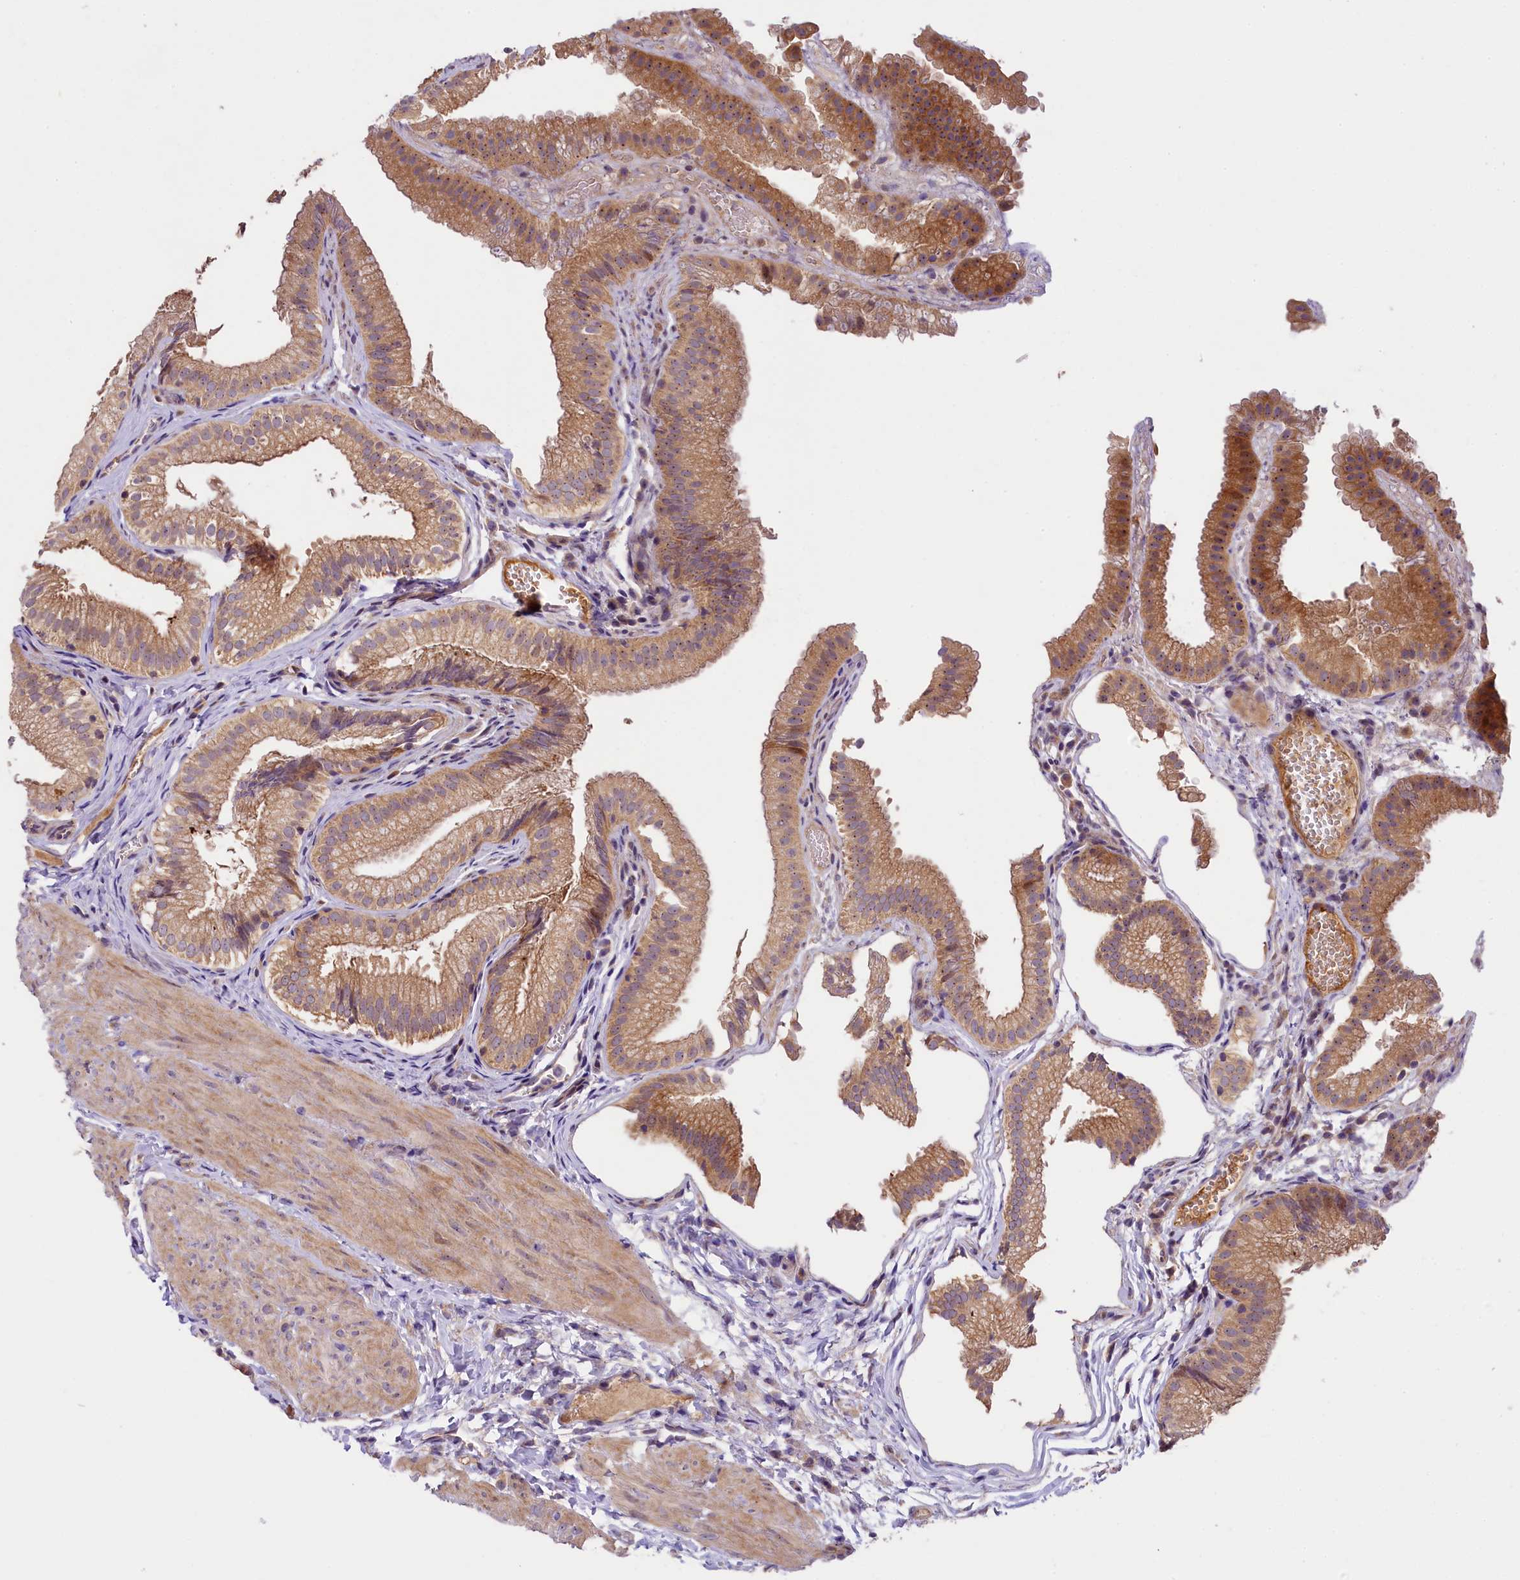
{"staining": {"intensity": "moderate", "quantity": ">75%", "location": "cytoplasmic/membranous,nuclear"}, "tissue": "gallbladder", "cell_type": "Glandular cells", "image_type": "normal", "snomed": [{"axis": "morphology", "description": "Normal tissue, NOS"}, {"axis": "topography", "description": "Gallbladder"}], "caption": "An immunohistochemistry micrograph of unremarkable tissue is shown. Protein staining in brown shows moderate cytoplasmic/membranous,nuclear positivity in gallbladder within glandular cells. The protein is stained brown, and the nuclei are stained in blue (DAB IHC with brightfield microscopy, high magnification).", "gene": "UBXN6", "patient": {"sex": "female", "age": 30}}